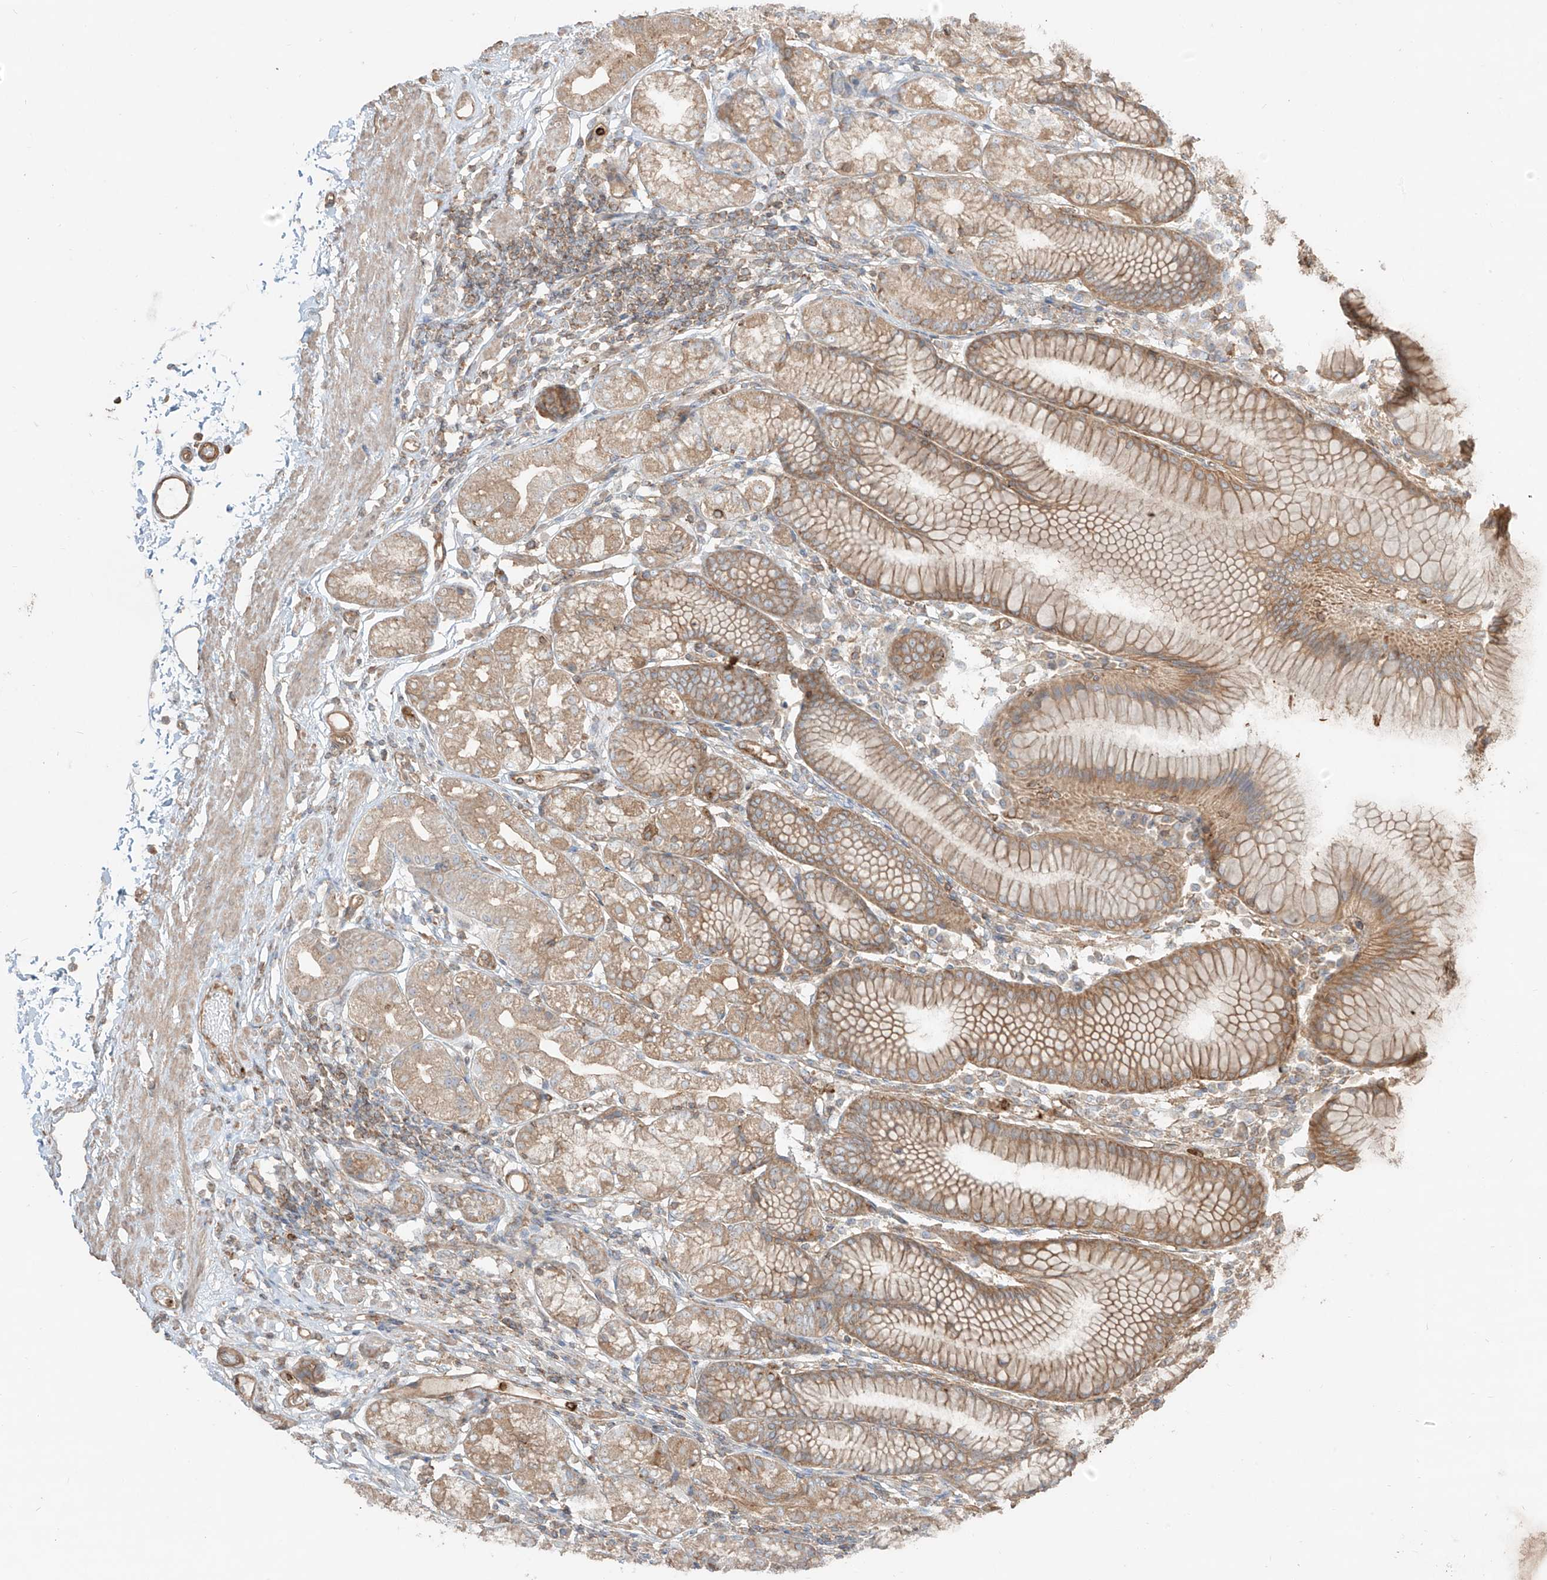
{"staining": {"intensity": "moderate", "quantity": ">75%", "location": "cytoplasmic/membranous"}, "tissue": "stomach", "cell_type": "Glandular cells", "image_type": "normal", "snomed": [{"axis": "morphology", "description": "Normal tissue, NOS"}, {"axis": "topography", "description": "Stomach"}], "caption": "Immunohistochemistry (IHC) histopathology image of normal human stomach stained for a protein (brown), which displays medium levels of moderate cytoplasmic/membranous expression in about >75% of glandular cells.", "gene": "CCDC115", "patient": {"sex": "female", "age": 57}}